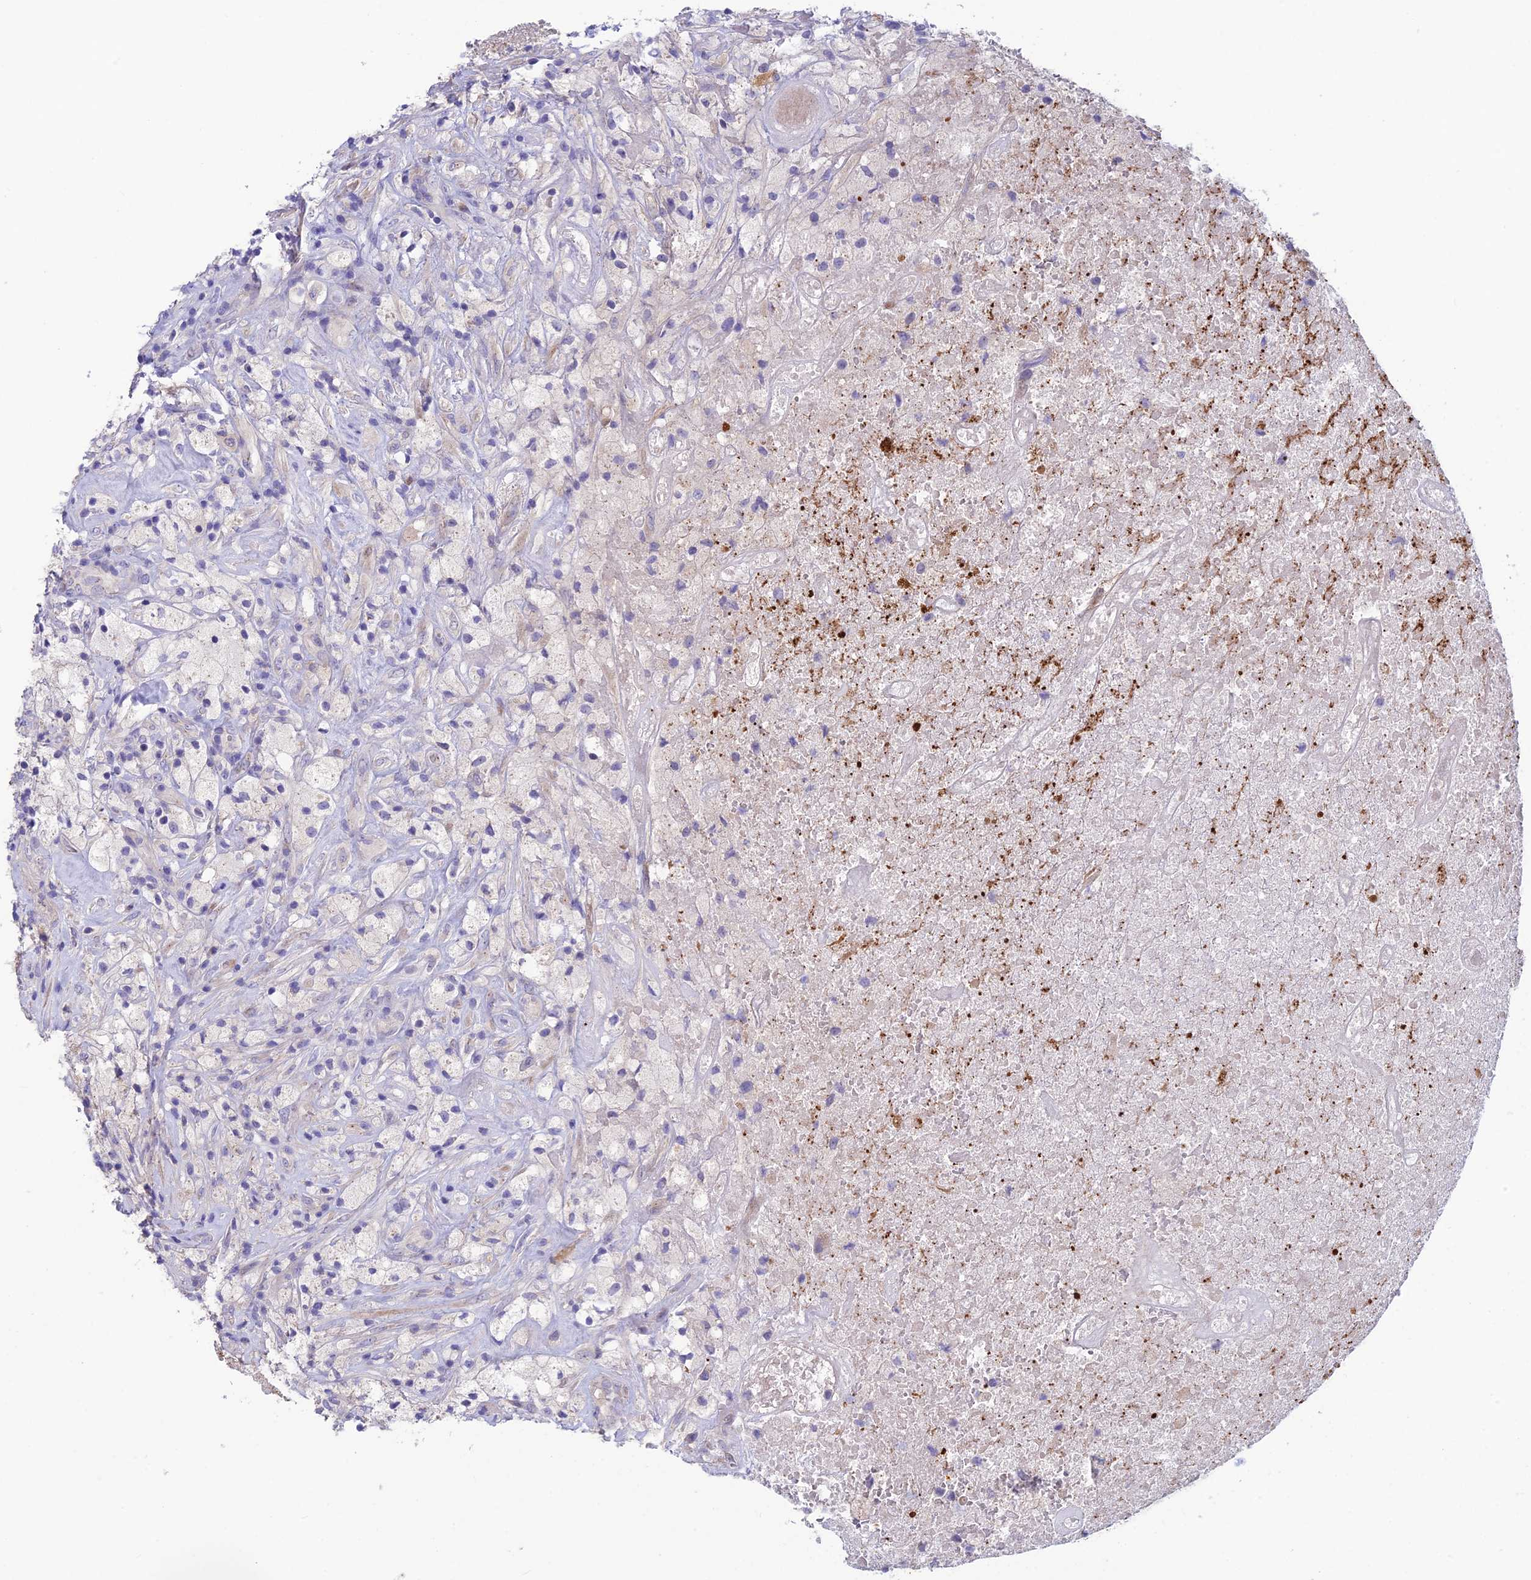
{"staining": {"intensity": "negative", "quantity": "none", "location": "none"}, "tissue": "glioma", "cell_type": "Tumor cells", "image_type": "cancer", "snomed": [{"axis": "morphology", "description": "Glioma, malignant, High grade"}, {"axis": "topography", "description": "Brain"}], "caption": "This micrograph is of glioma stained with immunohistochemistry to label a protein in brown with the nuclei are counter-stained blue. There is no expression in tumor cells.", "gene": "XPO7", "patient": {"sex": "male", "age": 69}}